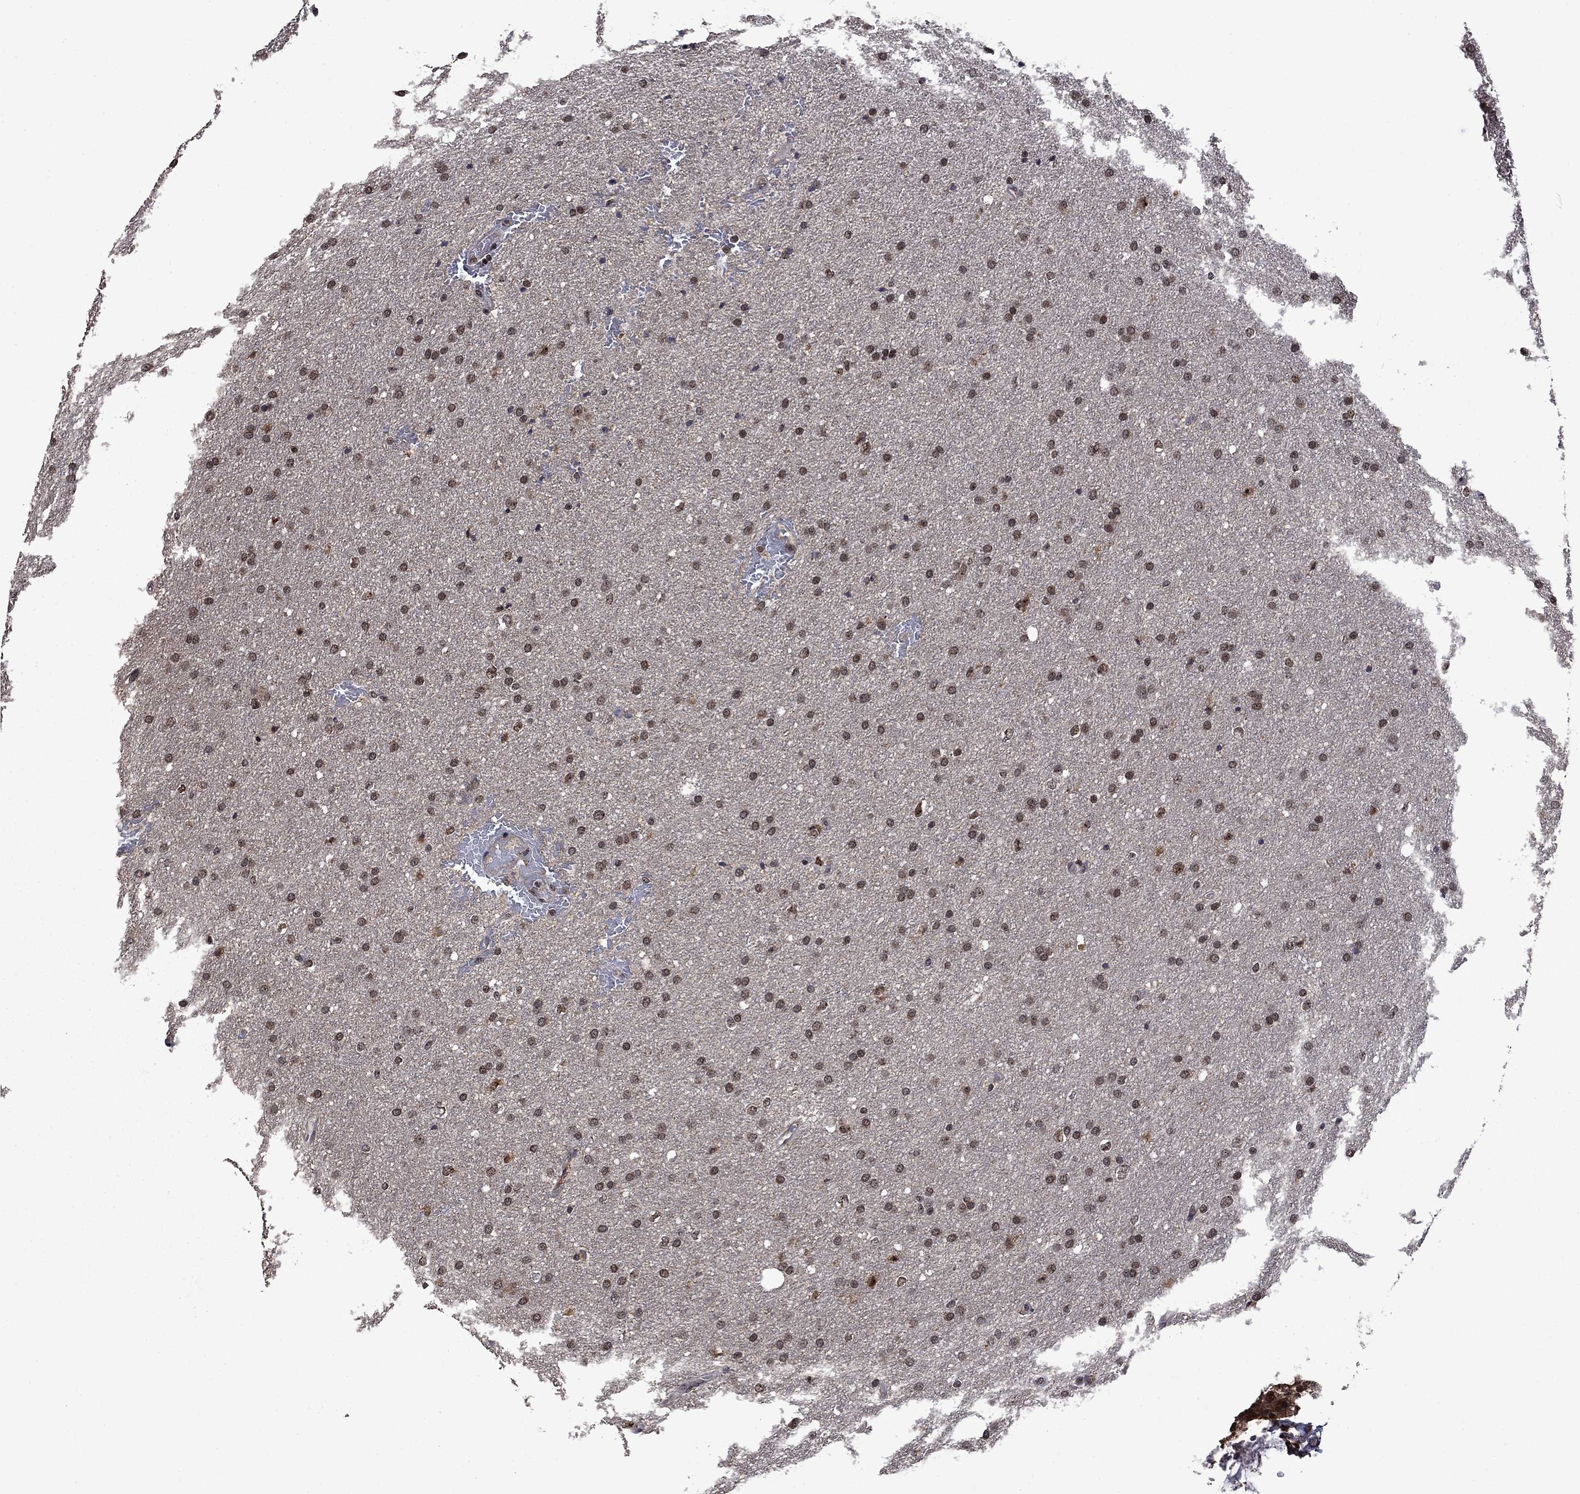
{"staining": {"intensity": "moderate", "quantity": ">75%", "location": "nuclear"}, "tissue": "glioma", "cell_type": "Tumor cells", "image_type": "cancer", "snomed": [{"axis": "morphology", "description": "Glioma, malignant, Low grade"}, {"axis": "topography", "description": "Brain"}], "caption": "Glioma tissue reveals moderate nuclear expression in about >75% of tumor cells, visualized by immunohistochemistry. Nuclei are stained in blue.", "gene": "FBL", "patient": {"sex": "female", "age": 37}}